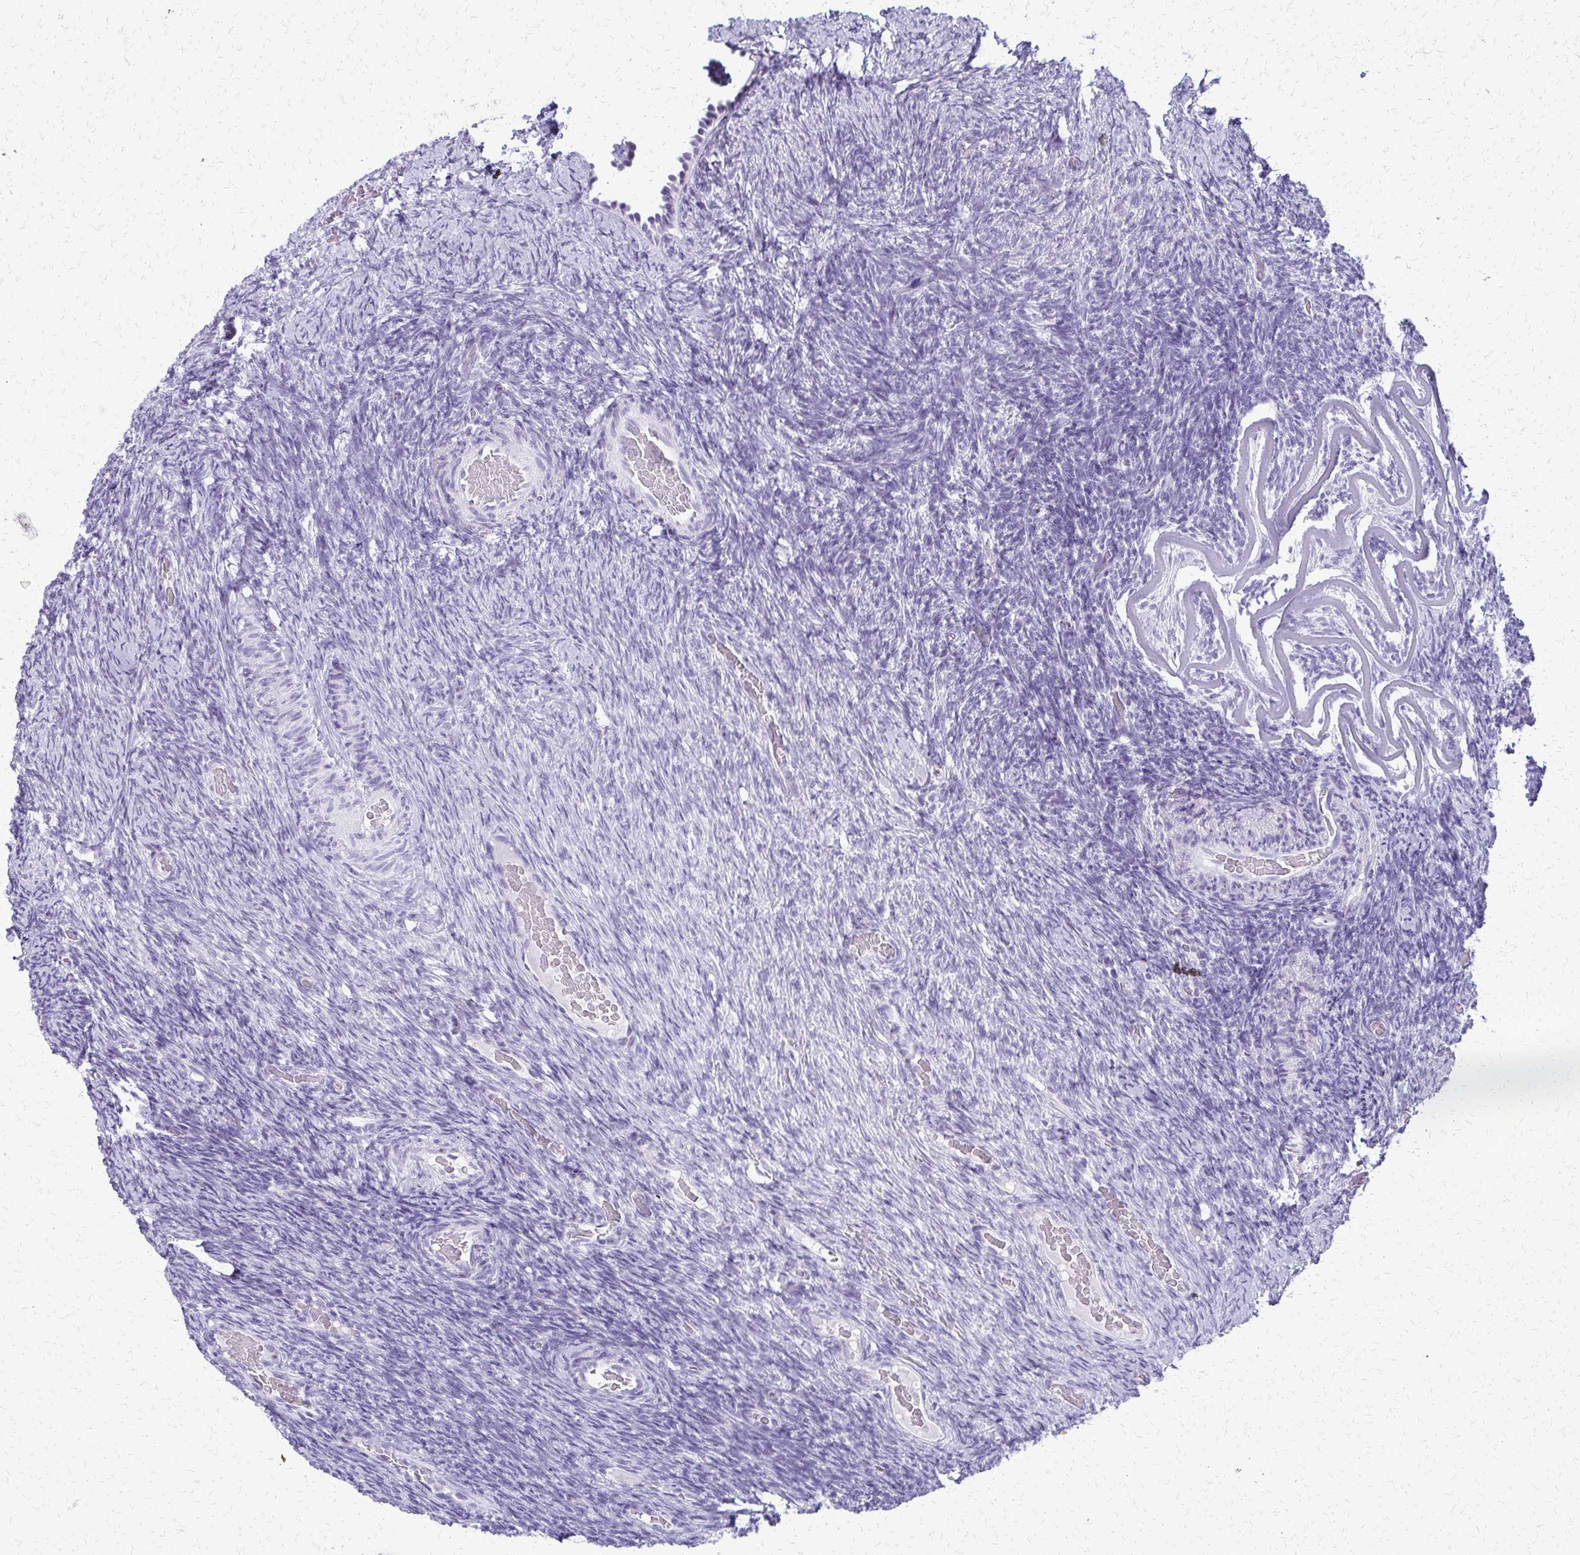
{"staining": {"intensity": "negative", "quantity": "none", "location": "none"}, "tissue": "ovary", "cell_type": "Follicle cells", "image_type": "normal", "snomed": [{"axis": "morphology", "description": "Normal tissue, NOS"}, {"axis": "topography", "description": "Ovary"}], "caption": "Immunohistochemistry of unremarkable human ovary displays no staining in follicle cells. (Stains: DAB immunohistochemistry with hematoxylin counter stain, Microscopy: brightfield microscopy at high magnification).", "gene": "FAM162B", "patient": {"sex": "female", "age": 34}}